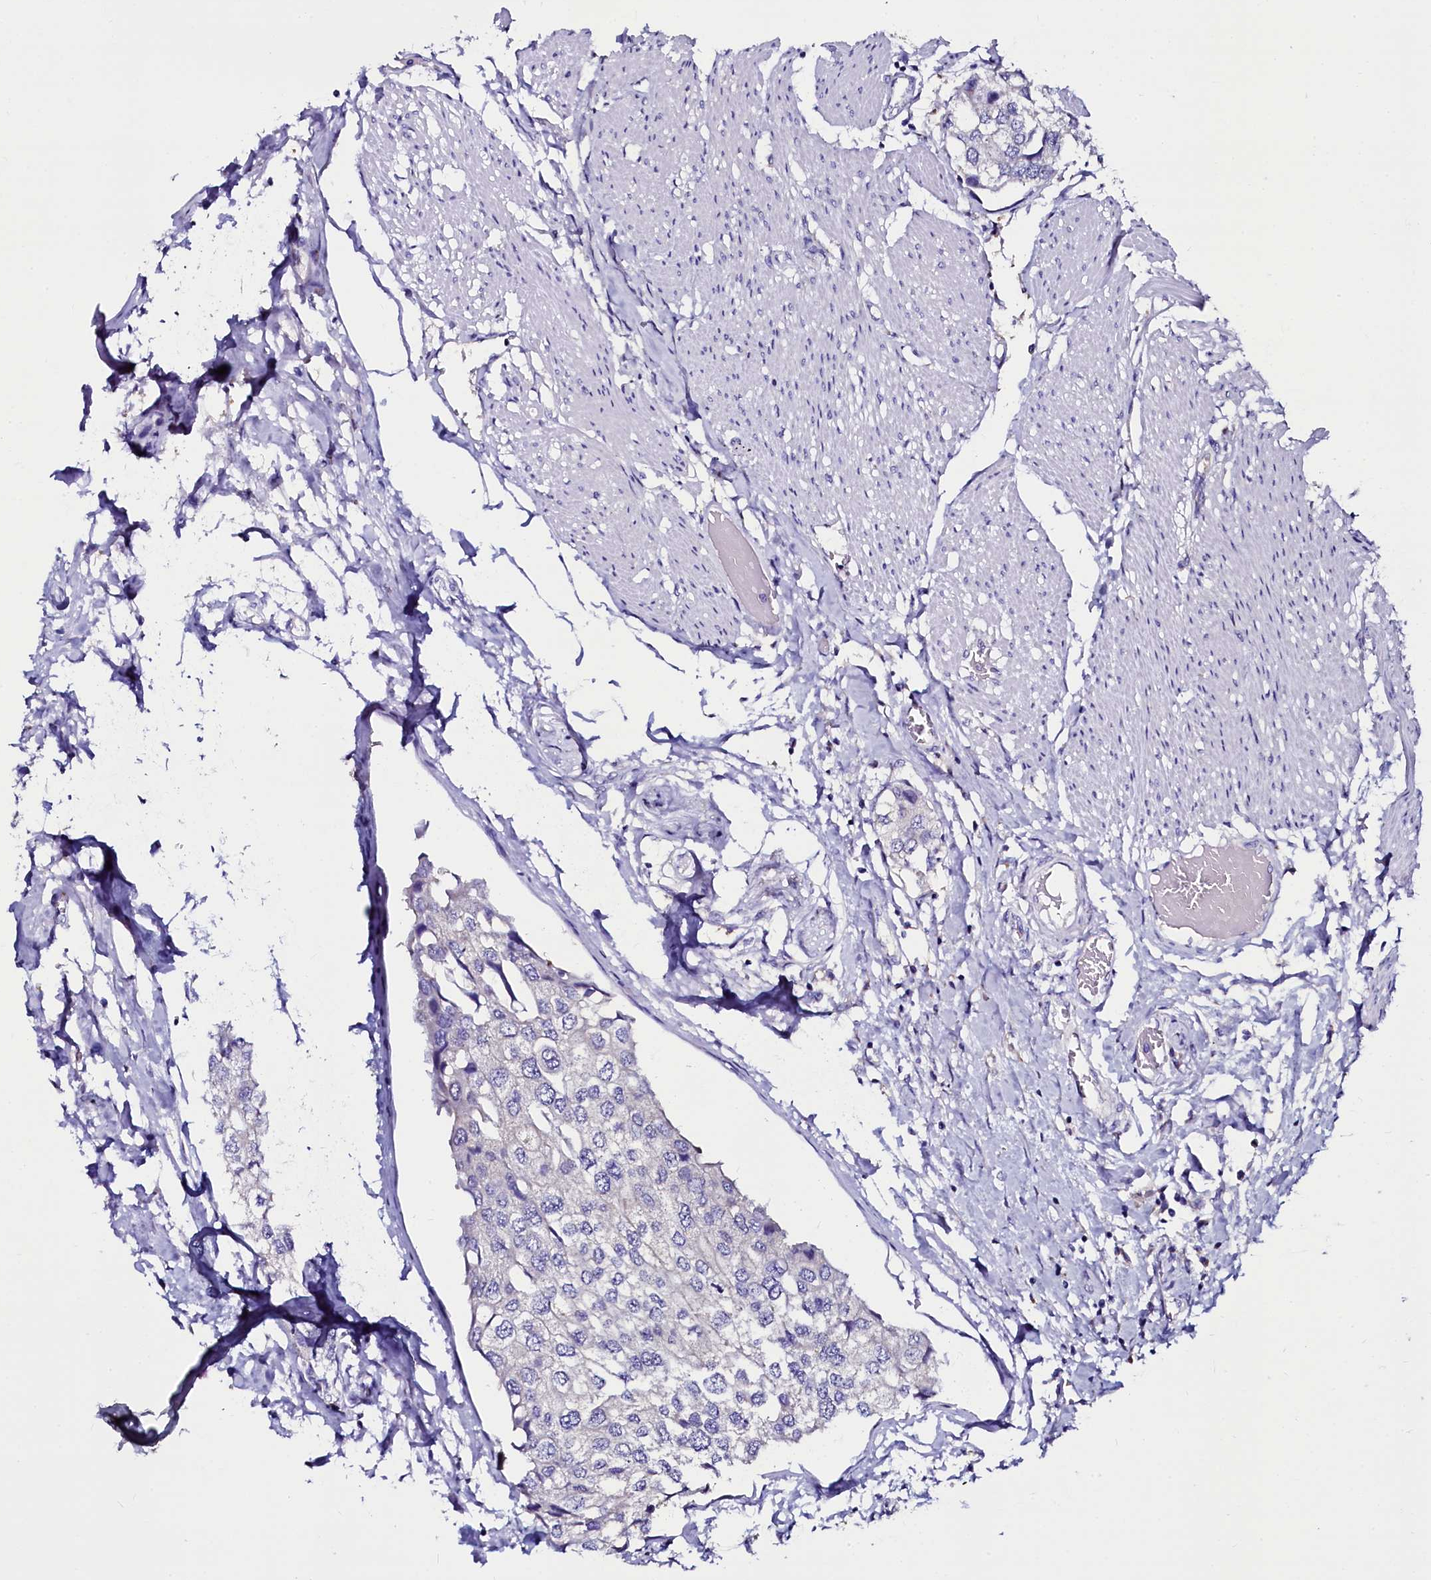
{"staining": {"intensity": "negative", "quantity": "none", "location": "none"}, "tissue": "urothelial cancer", "cell_type": "Tumor cells", "image_type": "cancer", "snomed": [{"axis": "morphology", "description": "Urothelial carcinoma, High grade"}, {"axis": "topography", "description": "Urinary bladder"}], "caption": "High-grade urothelial carcinoma was stained to show a protein in brown. There is no significant expression in tumor cells.", "gene": "OTOL1", "patient": {"sex": "male", "age": 64}}